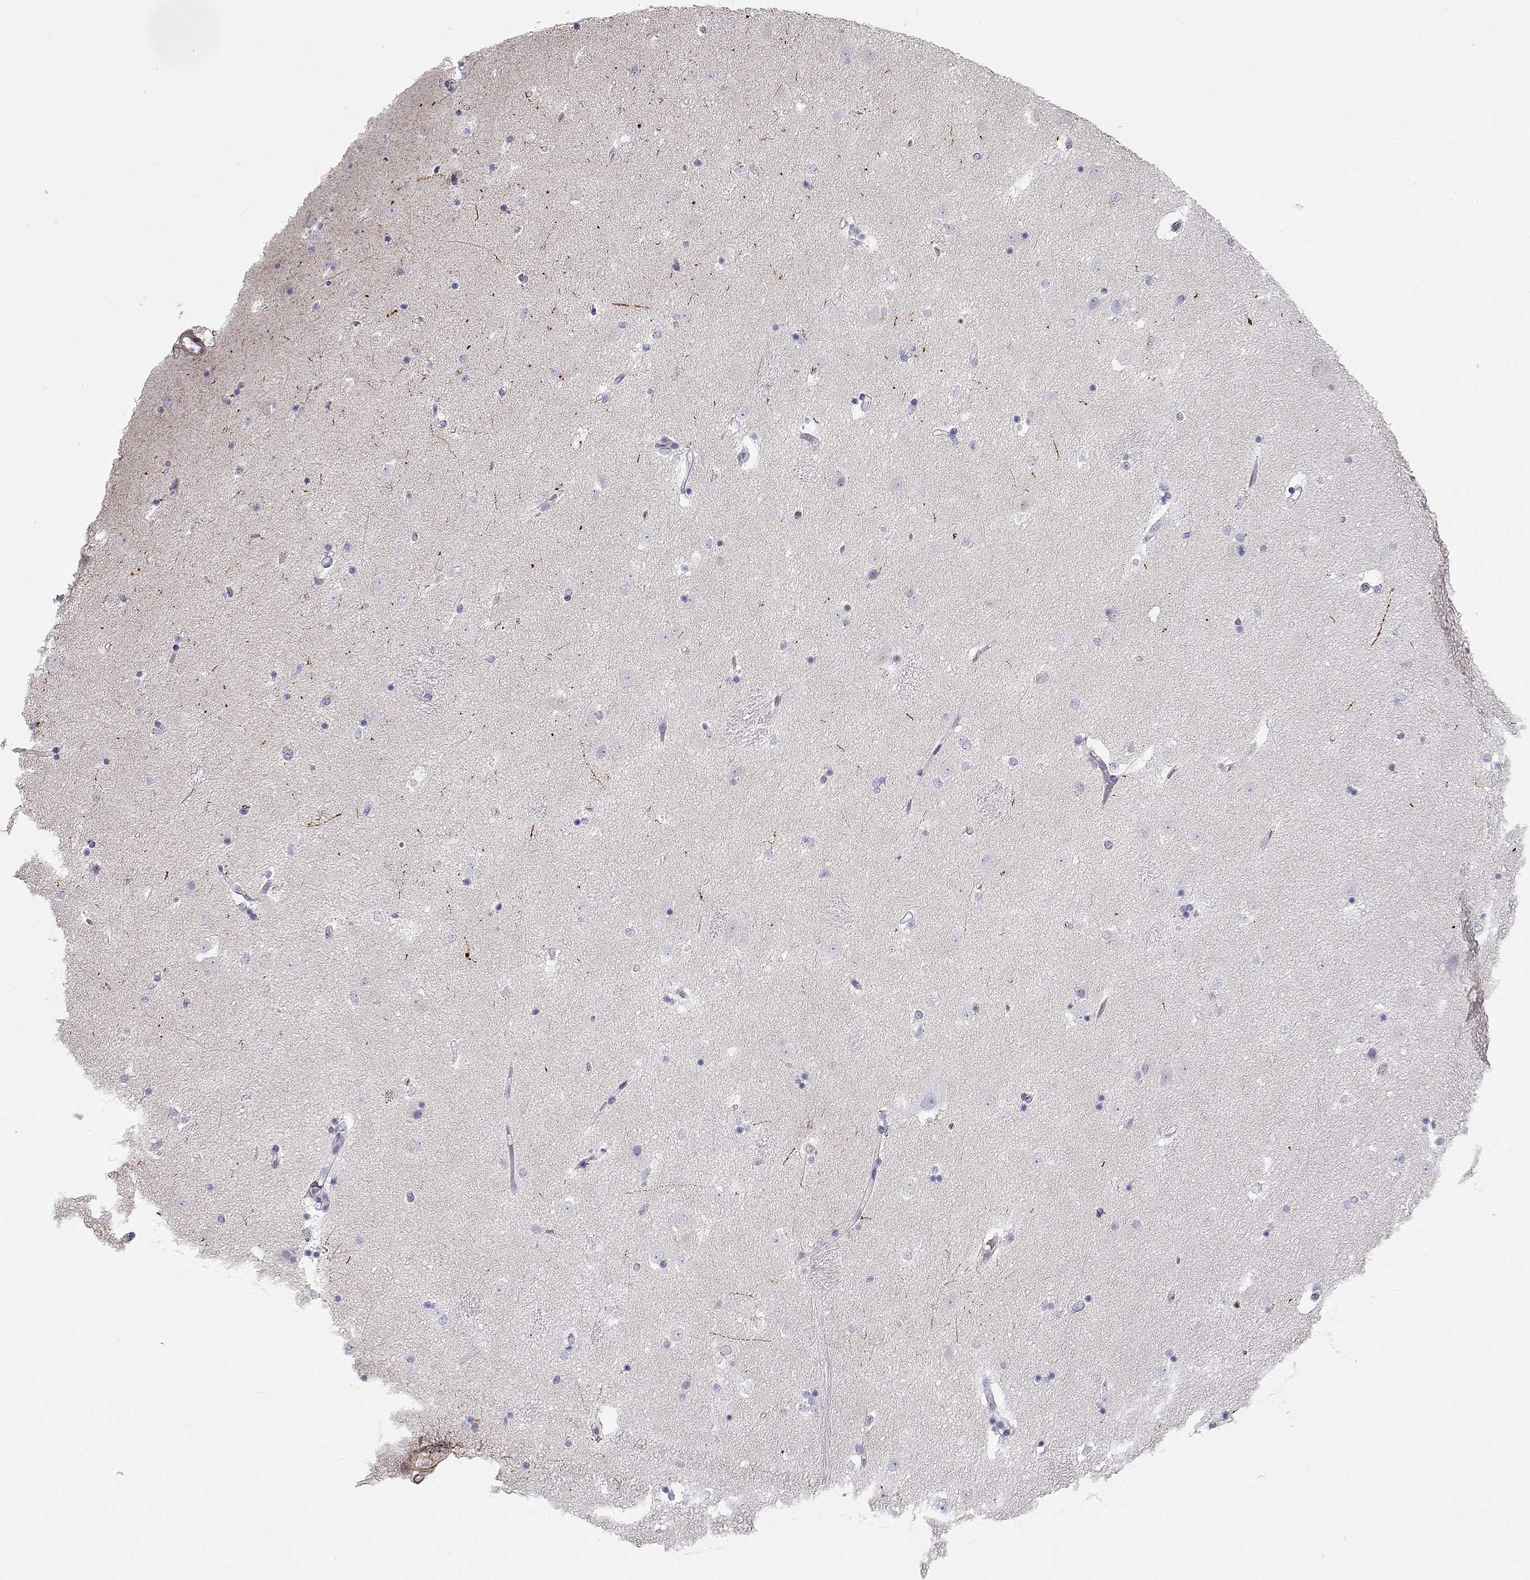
{"staining": {"intensity": "negative", "quantity": "none", "location": "none"}, "tissue": "caudate", "cell_type": "Glial cells", "image_type": "normal", "snomed": [{"axis": "morphology", "description": "Normal tissue, NOS"}, {"axis": "topography", "description": "Lateral ventricle wall"}], "caption": "There is no significant expression in glial cells of caudate.", "gene": "SLITRK3", "patient": {"sex": "male", "age": 51}}